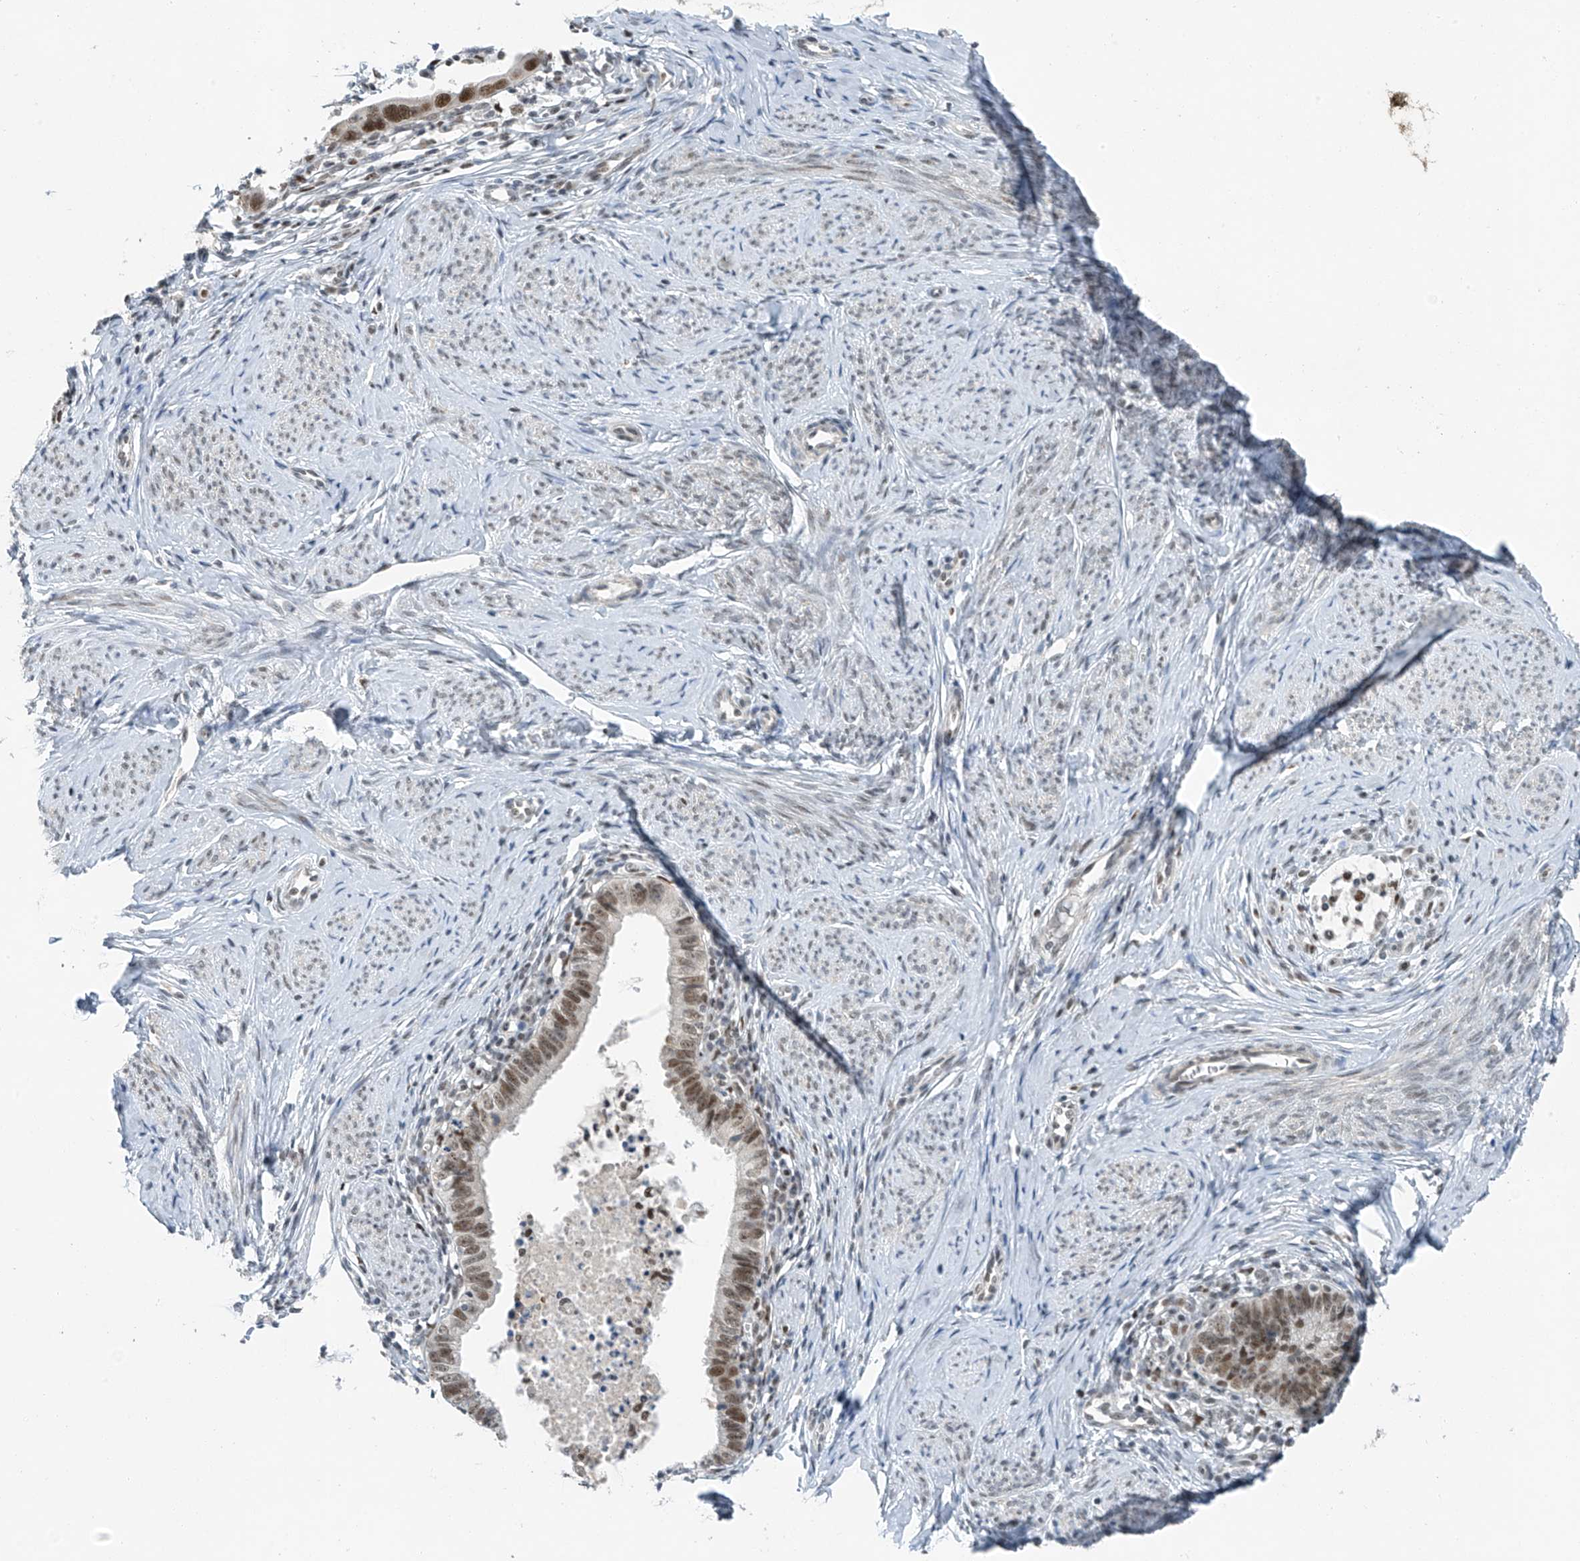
{"staining": {"intensity": "moderate", "quantity": ">75%", "location": "nuclear"}, "tissue": "cervical cancer", "cell_type": "Tumor cells", "image_type": "cancer", "snomed": [{"axis": "morphology", "description": "Adenocarcinoma, NOS"}, {"axis": "topography", "description": "Cervix"}], "caption": "Immunohistochemistry (IHC) of adenocarcinoma (cervical) shows medium levels of moderate nuclear staining in approximately >75% of tumor cells. Nuclei are stained in blue.", "gene": "TAF8", "patient": {"sex": "female", "age": 36}}